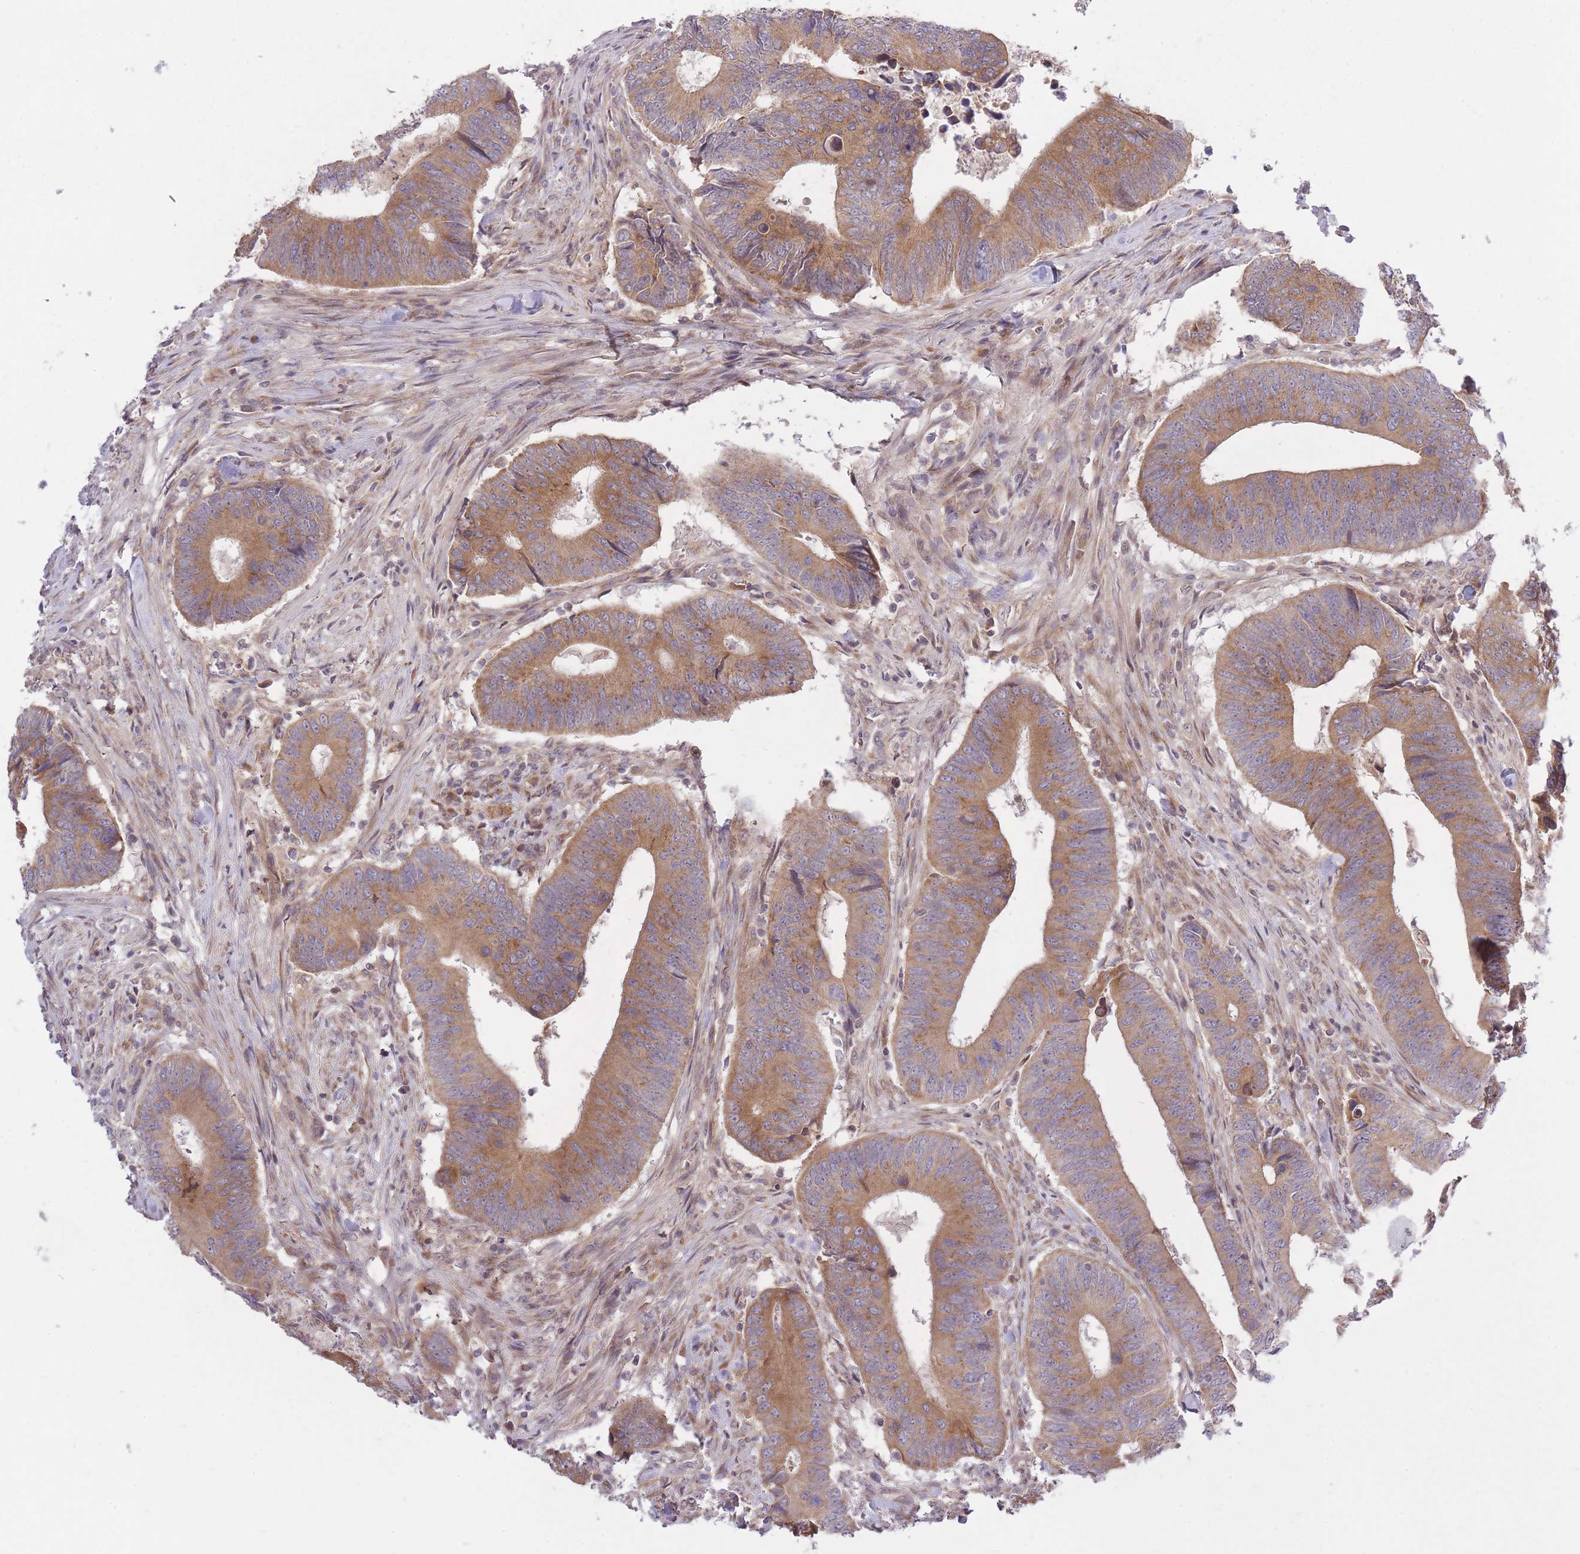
{"staining": {"intensity": "moderate", "quantity": ">75%", "location": "cytoplasmic/membranous"}, "tissue": "colorectal cancer", "cell_type": "Tumor cells", "image_type": "cancer", "snomed": [{"axis": "morphology", "description": "Adenocarcinoma, NOS"}, {"axis": "topography", "description": "Colon"}], "caption": "Moderate cytoplasmic/membranous staining for a protein is present in about >75% of tumor cells of adenocarcinoma (colorectal) using immunohistochemistry (IHC).", "gene": "ZNF391", "patient": {"sex": "male", "age": 87}}